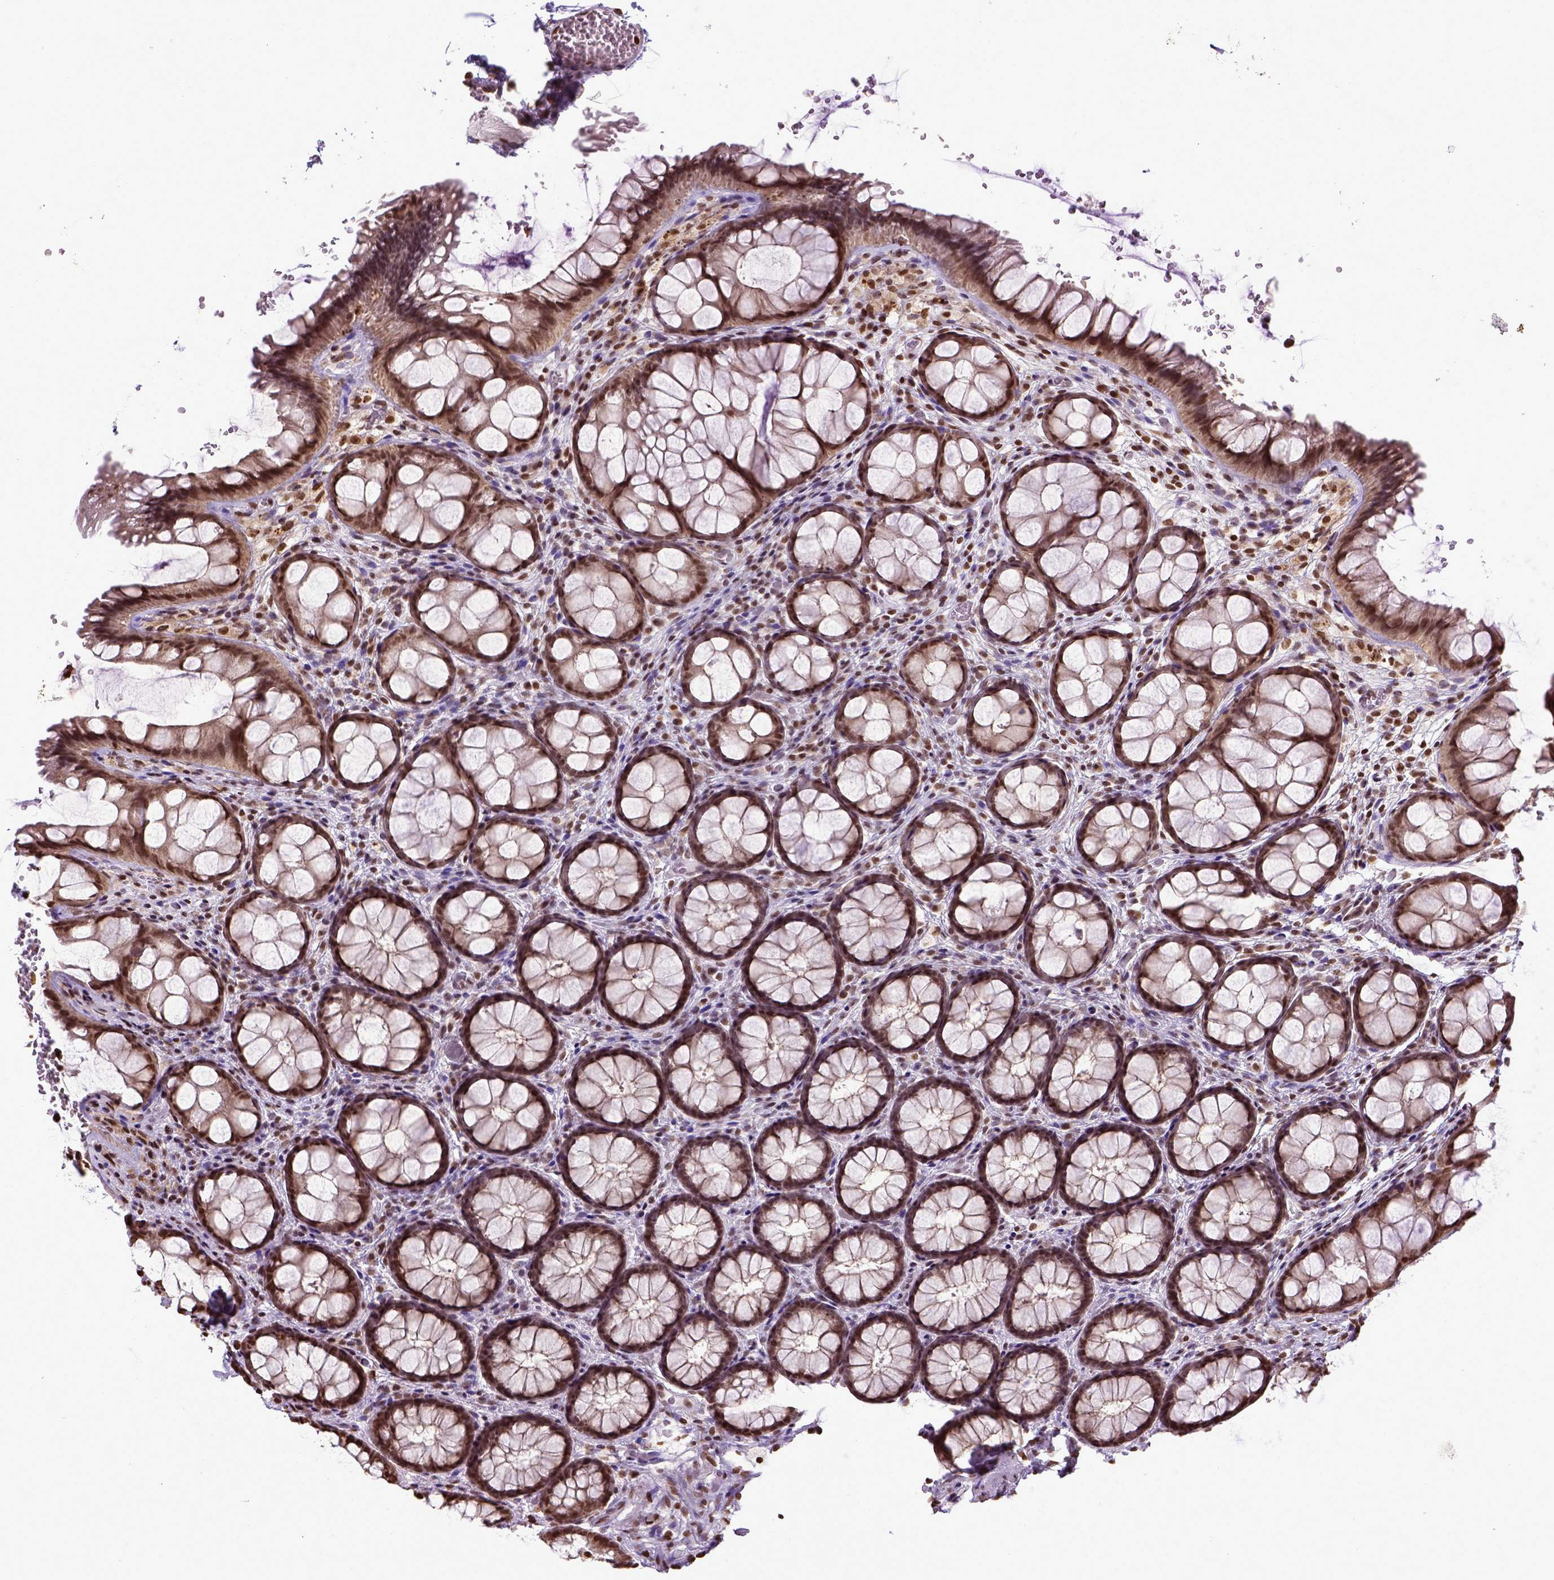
{"staining": {"intensity": "strong", "quantity": ">75%", "location": "nuclear"}, "tissue": "rectum", "cell_type": "Glandular cells", "image_type": "normal", "snomed": [{"axis": "morphology", "description": "Normal tissue, NOS"}, {"axis": "topography", "description": "Rectum"}], "caption": "Unremarkable rectum exhibits strong nuclear positivity in about >75% of glandular cells (DAB (3,3'-diaminobenzidine) = brown stain, brightfield microscopy at high magnification)..", "gene": "ZNF75D", "patient": {"sex": "female", "age": 62}}